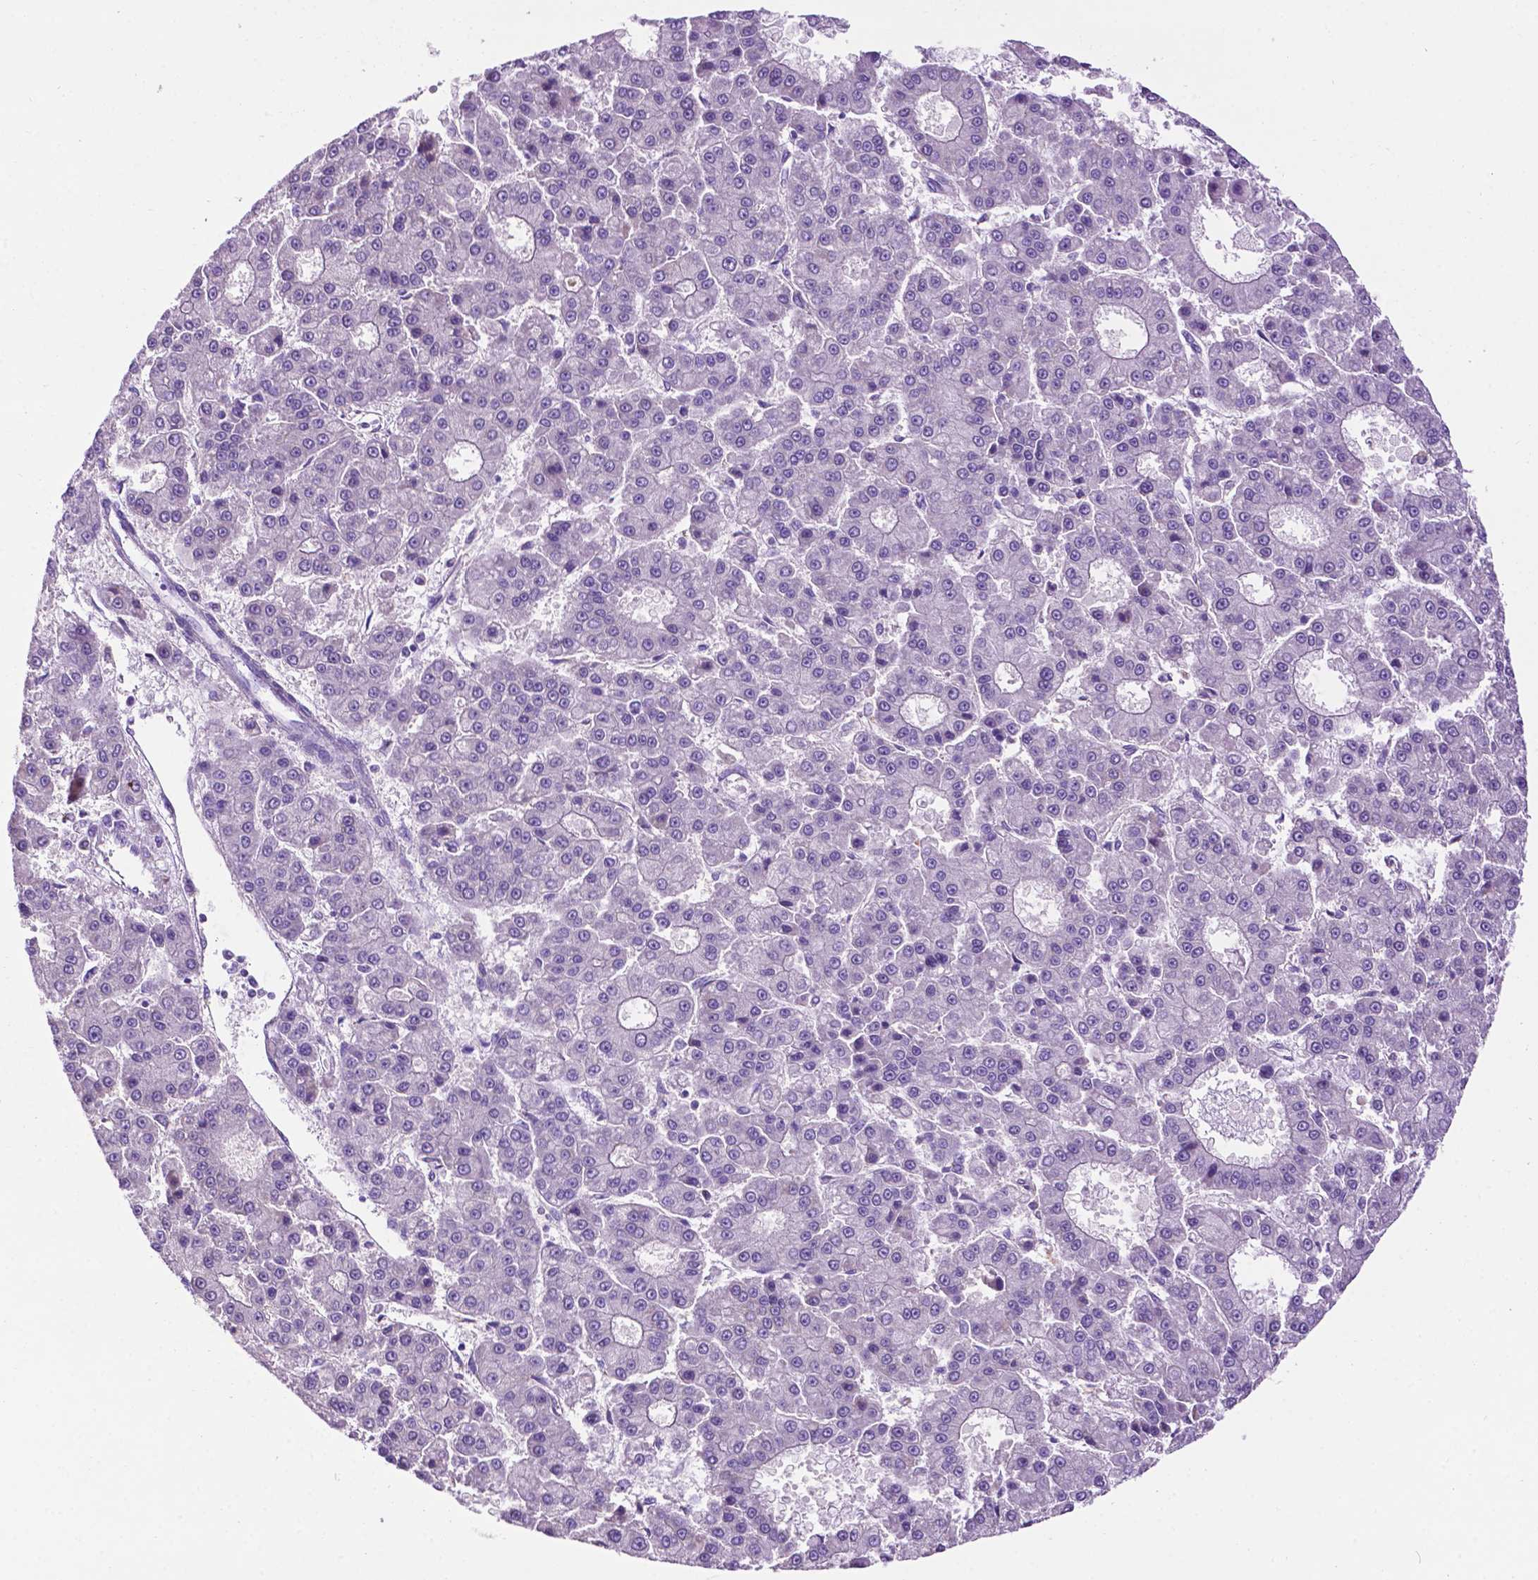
{"staining": {"intensity": "negative", "quantity": "none", "location": "none"}, "tissue": "liver cancer", "cell_type": "Tumor cells", "image_type": "cancer", "snomed": [{"axis": "morphology", "description": "Carcinoma, Hepatocellular, NOS"}, {"axis": "topography", "description": "Liver"}], "caption": "Immunohistochemistry of human liver cancer (hepatocellular carcinoma) shows no staining in tumor cells.", "gene": "PHYHIP", "patient": {"sex": "male", "age": 70}}